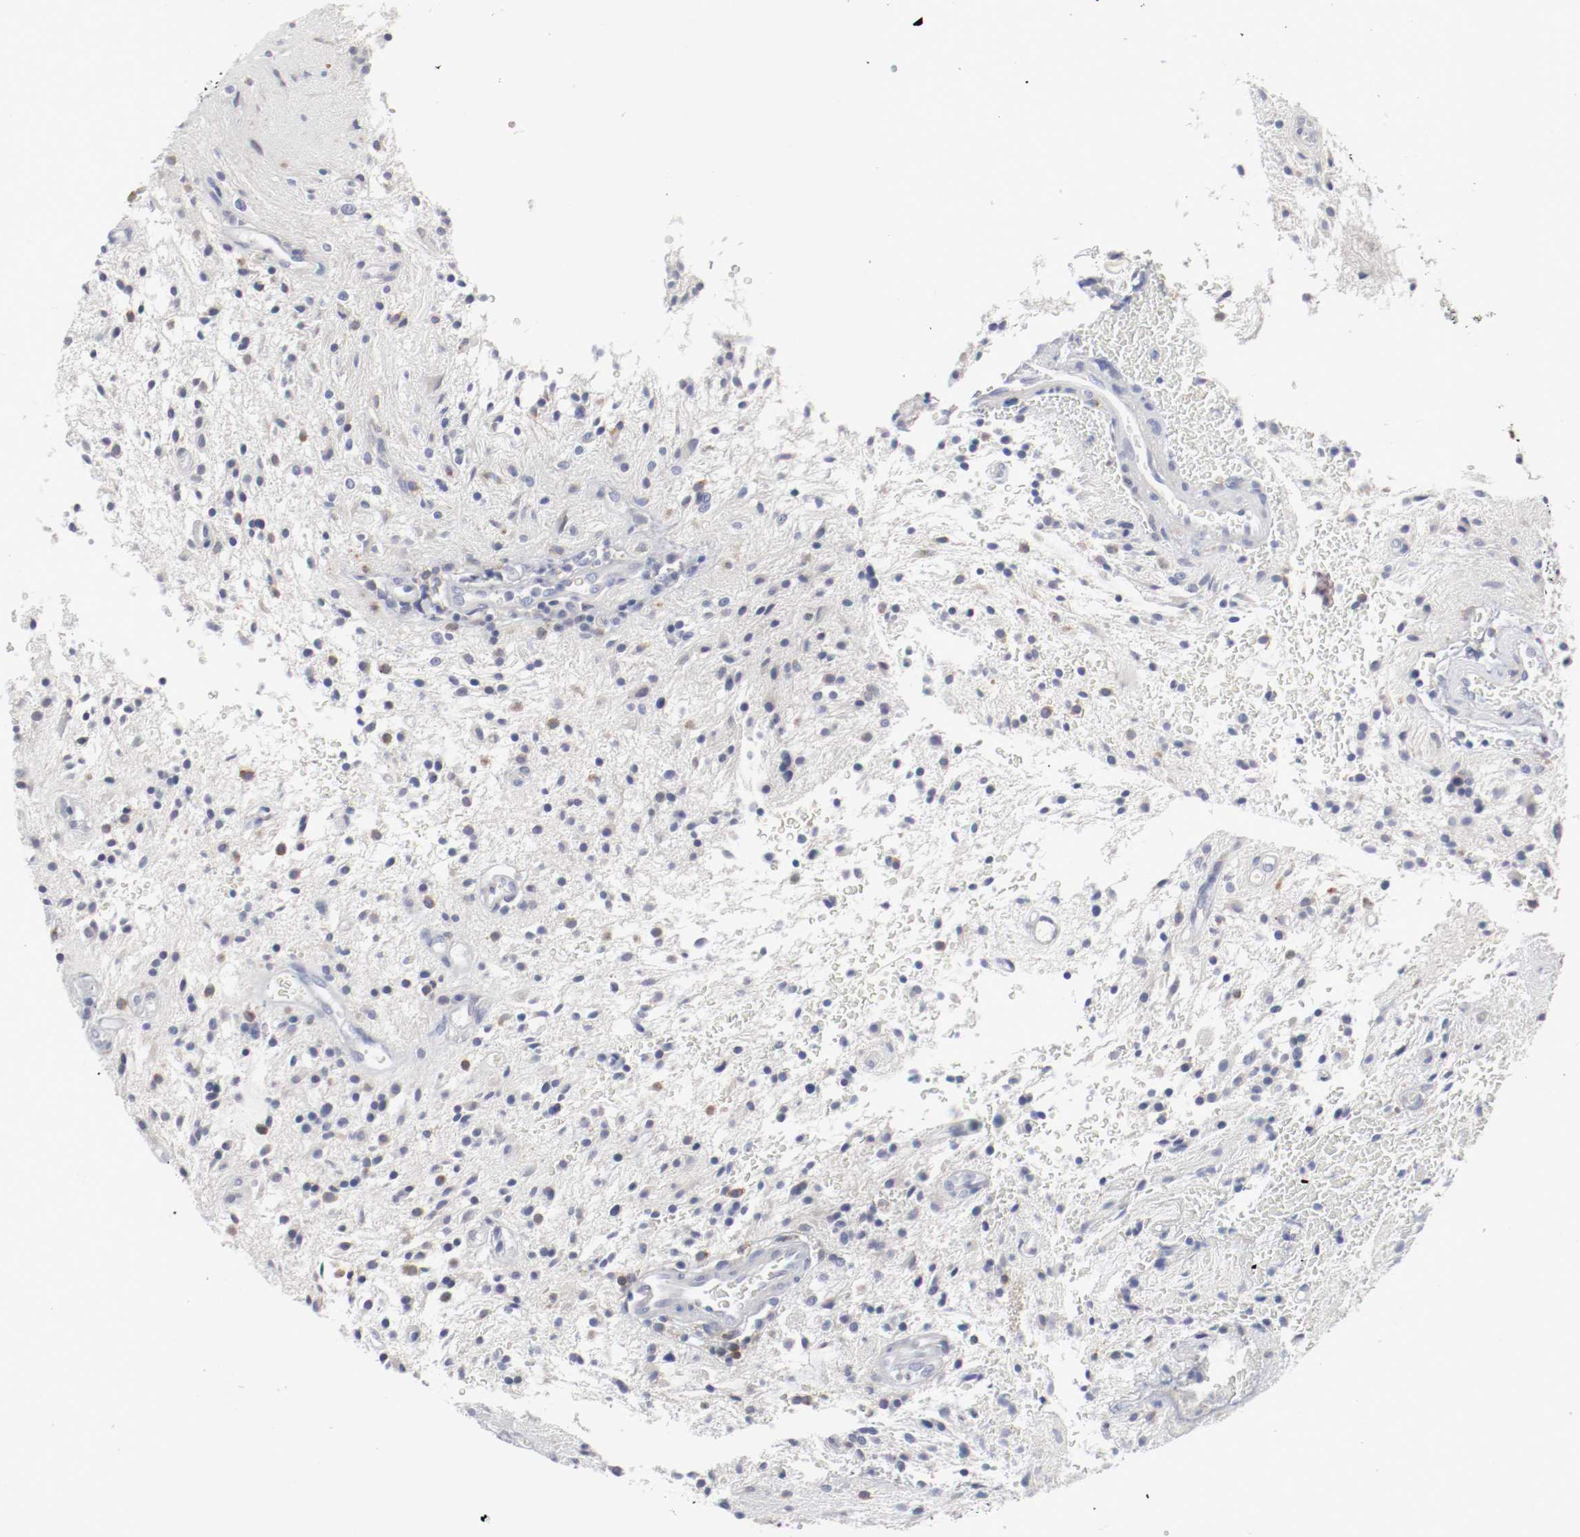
{"staining": {"intensity": "negative", "quantity": "none", "location": "none"}, "tissue": "glioma", "cell_type": "Tumor cells", "image_type": "cancer", "snomed": [{"axis": "morphology", "description": "Glioma, malignant, NOS"}, {"axis": "topography", "description": "Cerebellum"}], "caption": "A high-resolution micrograph shows immunohistochemistry (IHC) staining of glioma, which demonstrates no significant staining in tumor cells. (DAB immunohistochemistry with hematoxylin counter stain).", "gene": "FGFBP1", "patient": {"sex": "female", "age": 10}}